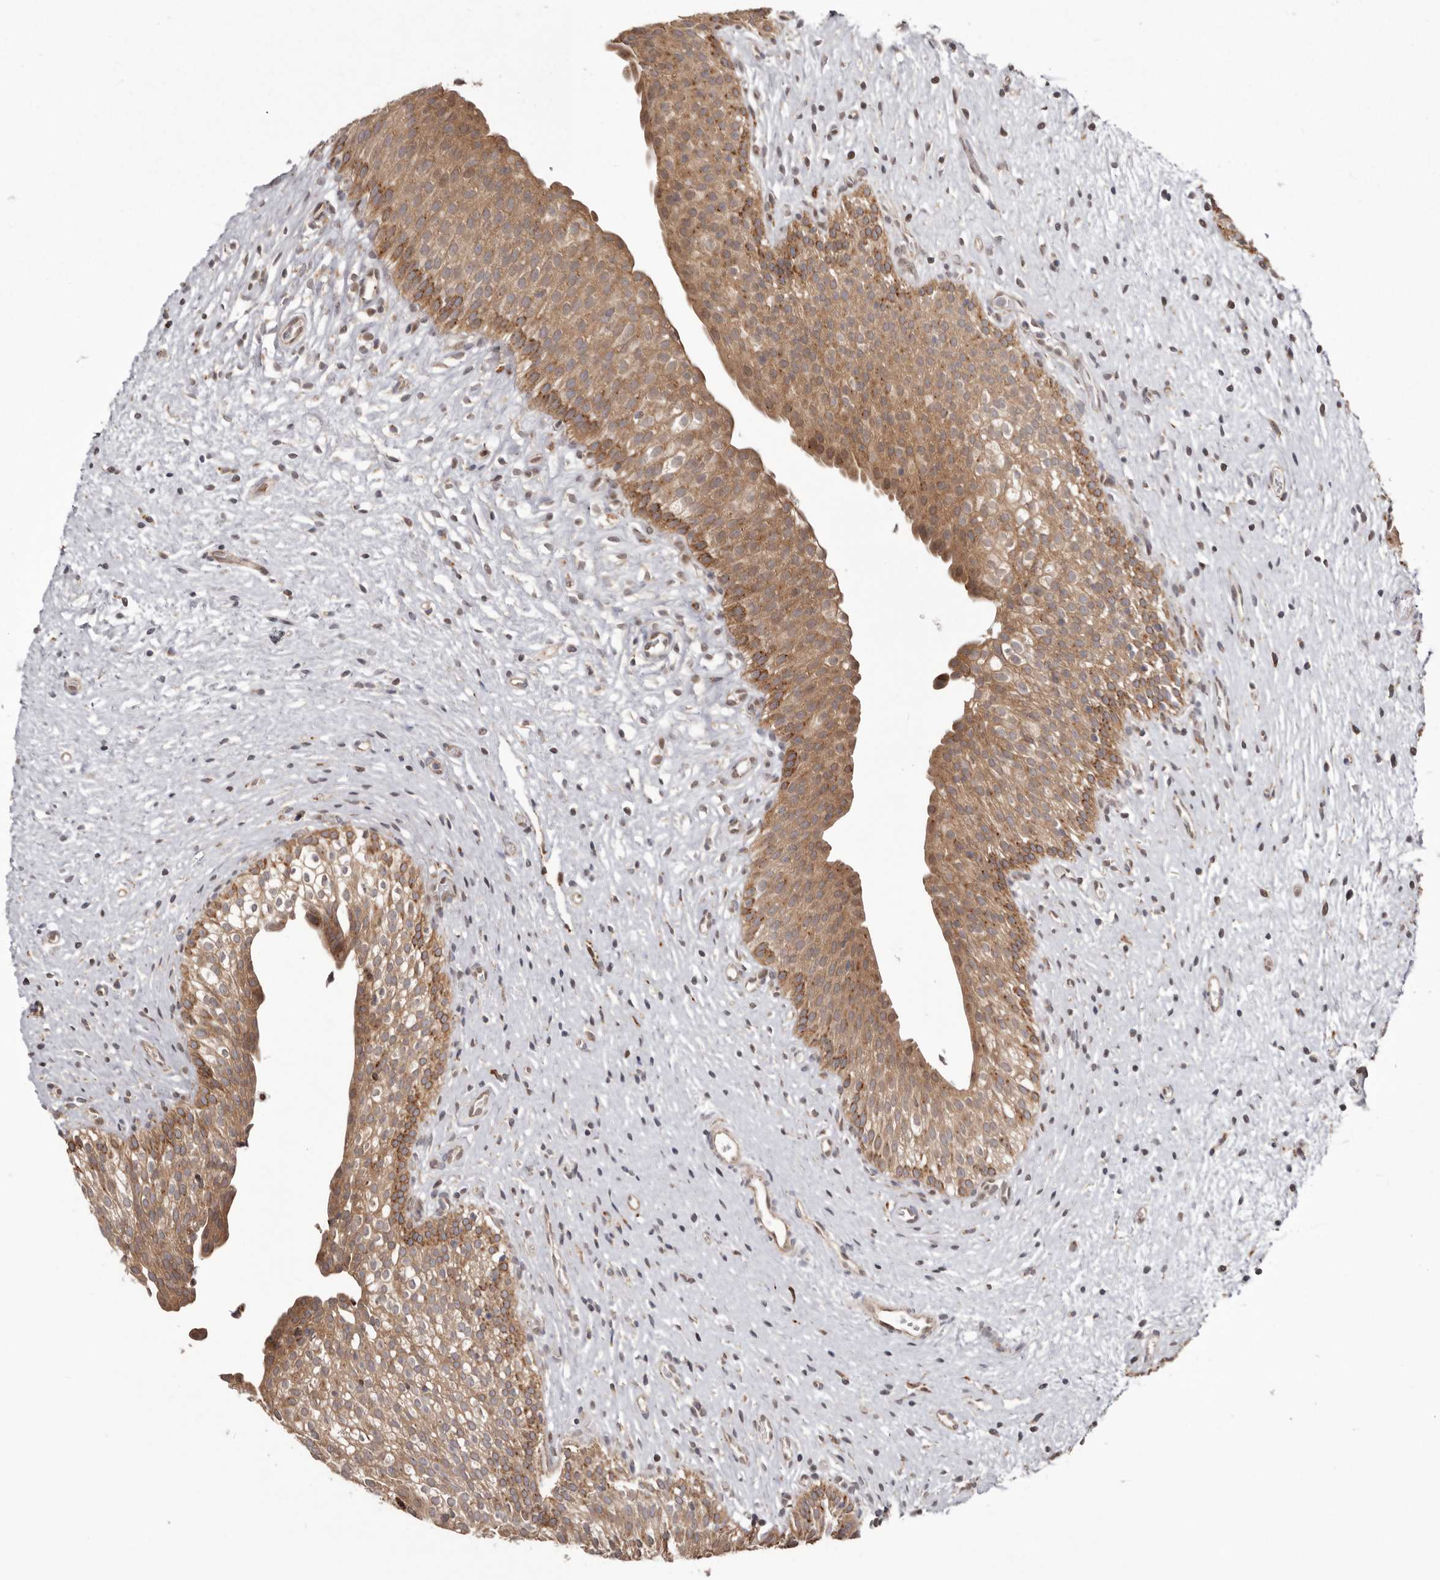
{"staining": {"intensity": "strong", "quantity": ">75%", "location": "cytoplasmic/membranous"}, "tissue": "urinary bladder", "cell_type": "Urothelial cells", "image_type": "normal", "snomed": [{"axis": "morphology", "description": "Normal tissue, NOS"}, {"axis": "topography", "description": "Urinary bladder"}], "caption": "Immunohistochemical staining of normal human urinary bladder shows strong cytoplasmic/membranous protein expression in about >75% of urothelial cells. (IHC, brightfield microscopy, high magnification).", "gene": "NUP43", "patient": {"sex": "male", "age": 1}}